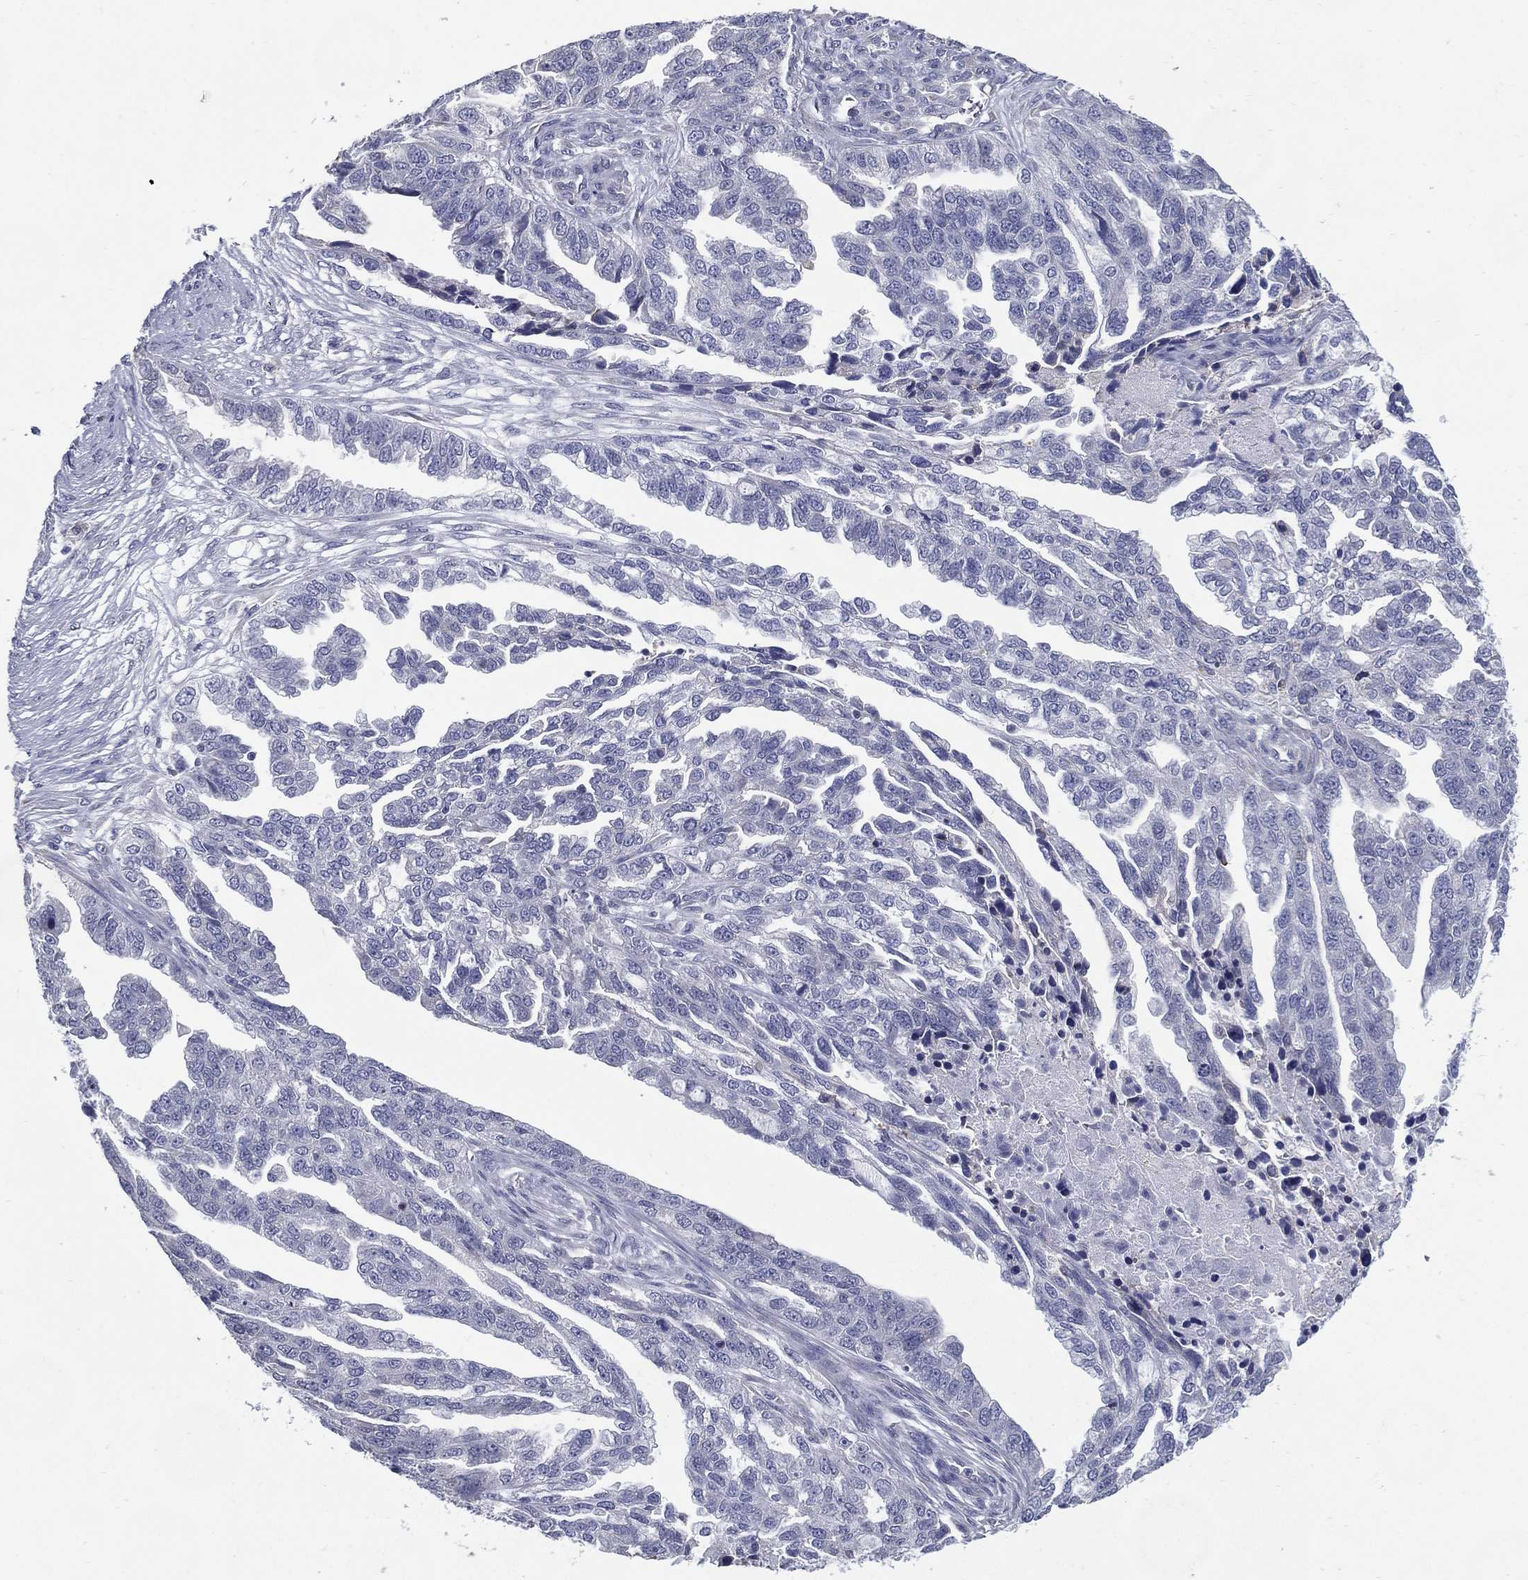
{"staining": {"intensity": "negative", "quantity": "none", "location": "none"}, "tissue": "ovarian cancer", "cell_type": "Tumor cells", "image_type": "cancer", "snomed": [{"axis": "morphology", "description": "Cystadenocarcinoma, serous, NOS"}, {"axis": "topography", "description": "Ovary"}], "caption": "There is no significant expression in tumor cells of serous cystadenocarcinoma (ovarian).", "gene": "C19orf18", "patient": {"sex": "female", "age": 51}}